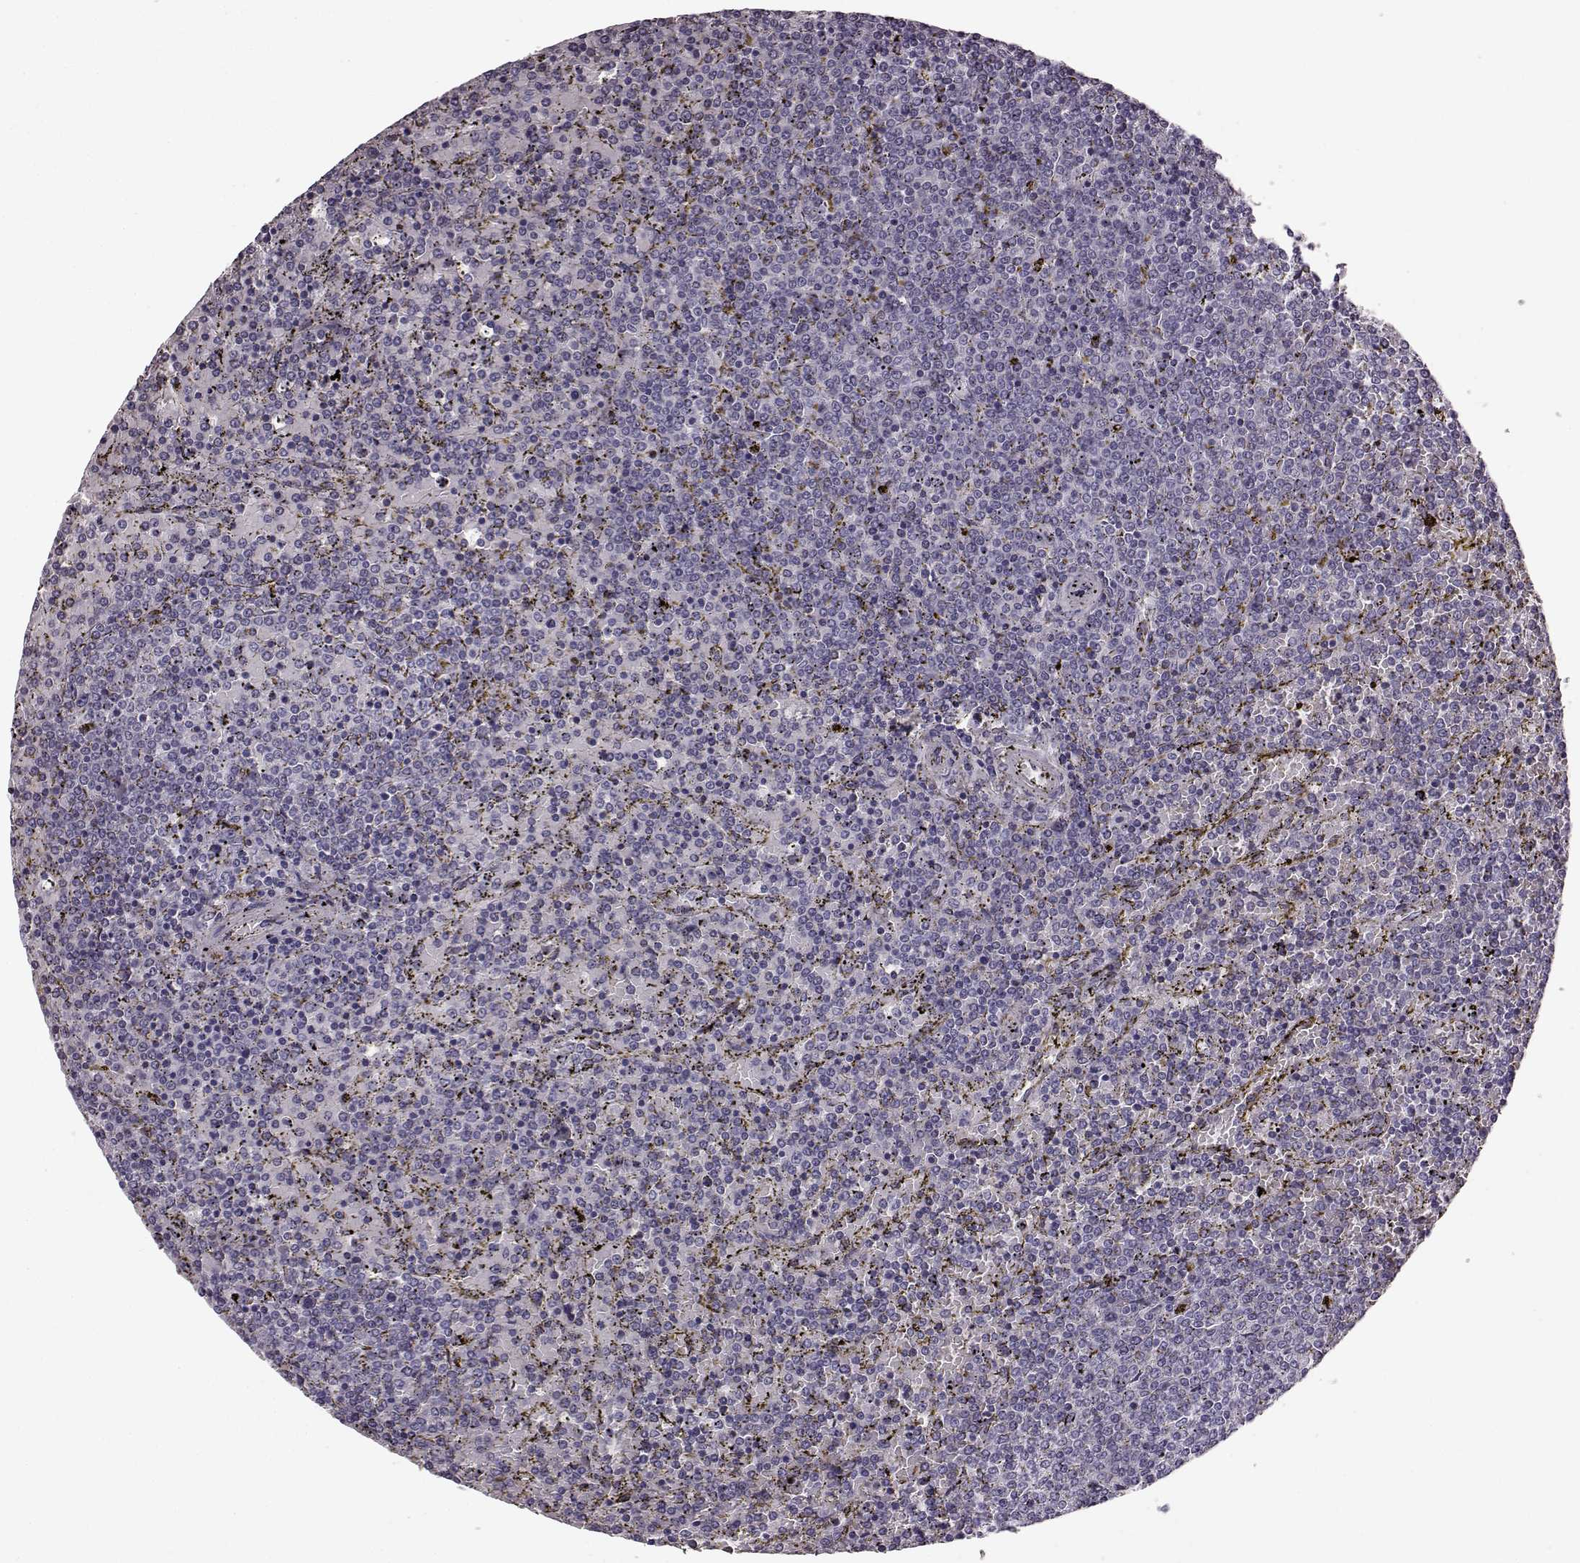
{"staining": {"intensity": "negative", "quantity": "none", "location": "none"}, "tissue": "lymphoma", "cell_type": "Tumor cells", "image_type": "cancer", "snomed": [{"axis": "morphology", "description": "Malignant lymphoma, non-Hodgkin's type, Low grade"}, {"axis": "topography", "description": "Spleen"}], "caption": "High power microscopy histopathology image of an immunohistochemistry (IHC) photomicrograph of lymphoma, revealing no significant staining in tumor cells.", "gene": "SLCO3A1", "patient": {"sex": "female", "age": 77}}